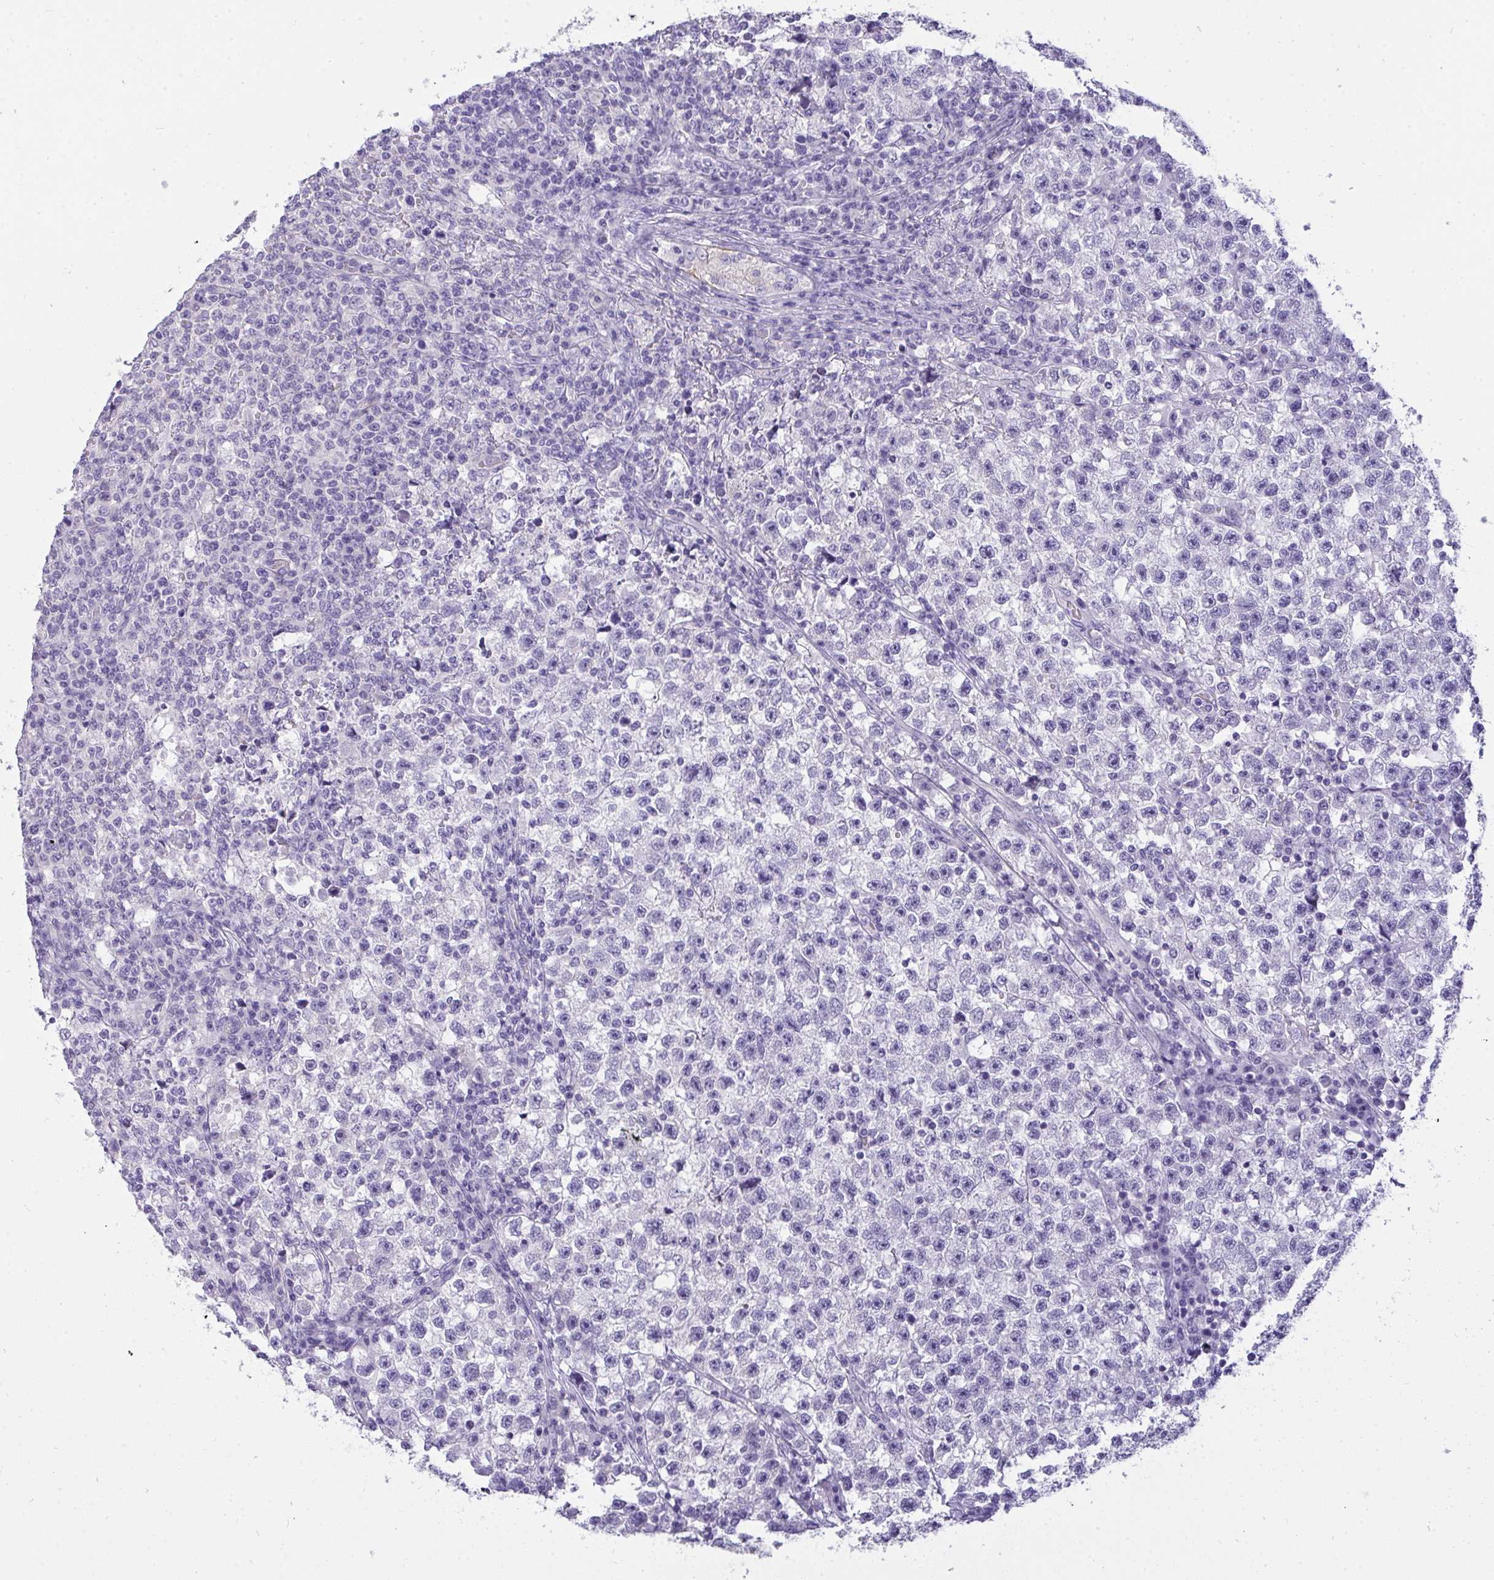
{"staining": {"intensity": "negative", "quantity": "none", "location": "none"}, "tissue": "testis cancer", "cell_type": "Tumor cells", "image_type": "cancer", "snomed": [{"axis": "morphology", "description": "Seminoma, NOS"}, {"axis": "topography", "description": "Testis"}], "caption": "Immunohistochemical staining of human seminoma (testis) exhibits no significant expression in tumor cells. (DAB immunohistochemistry (IHC) visualized using brightfield microscopy, high magnification).", "gene": "VGLL3", "patient": {"sex": "male", "age": 22}}